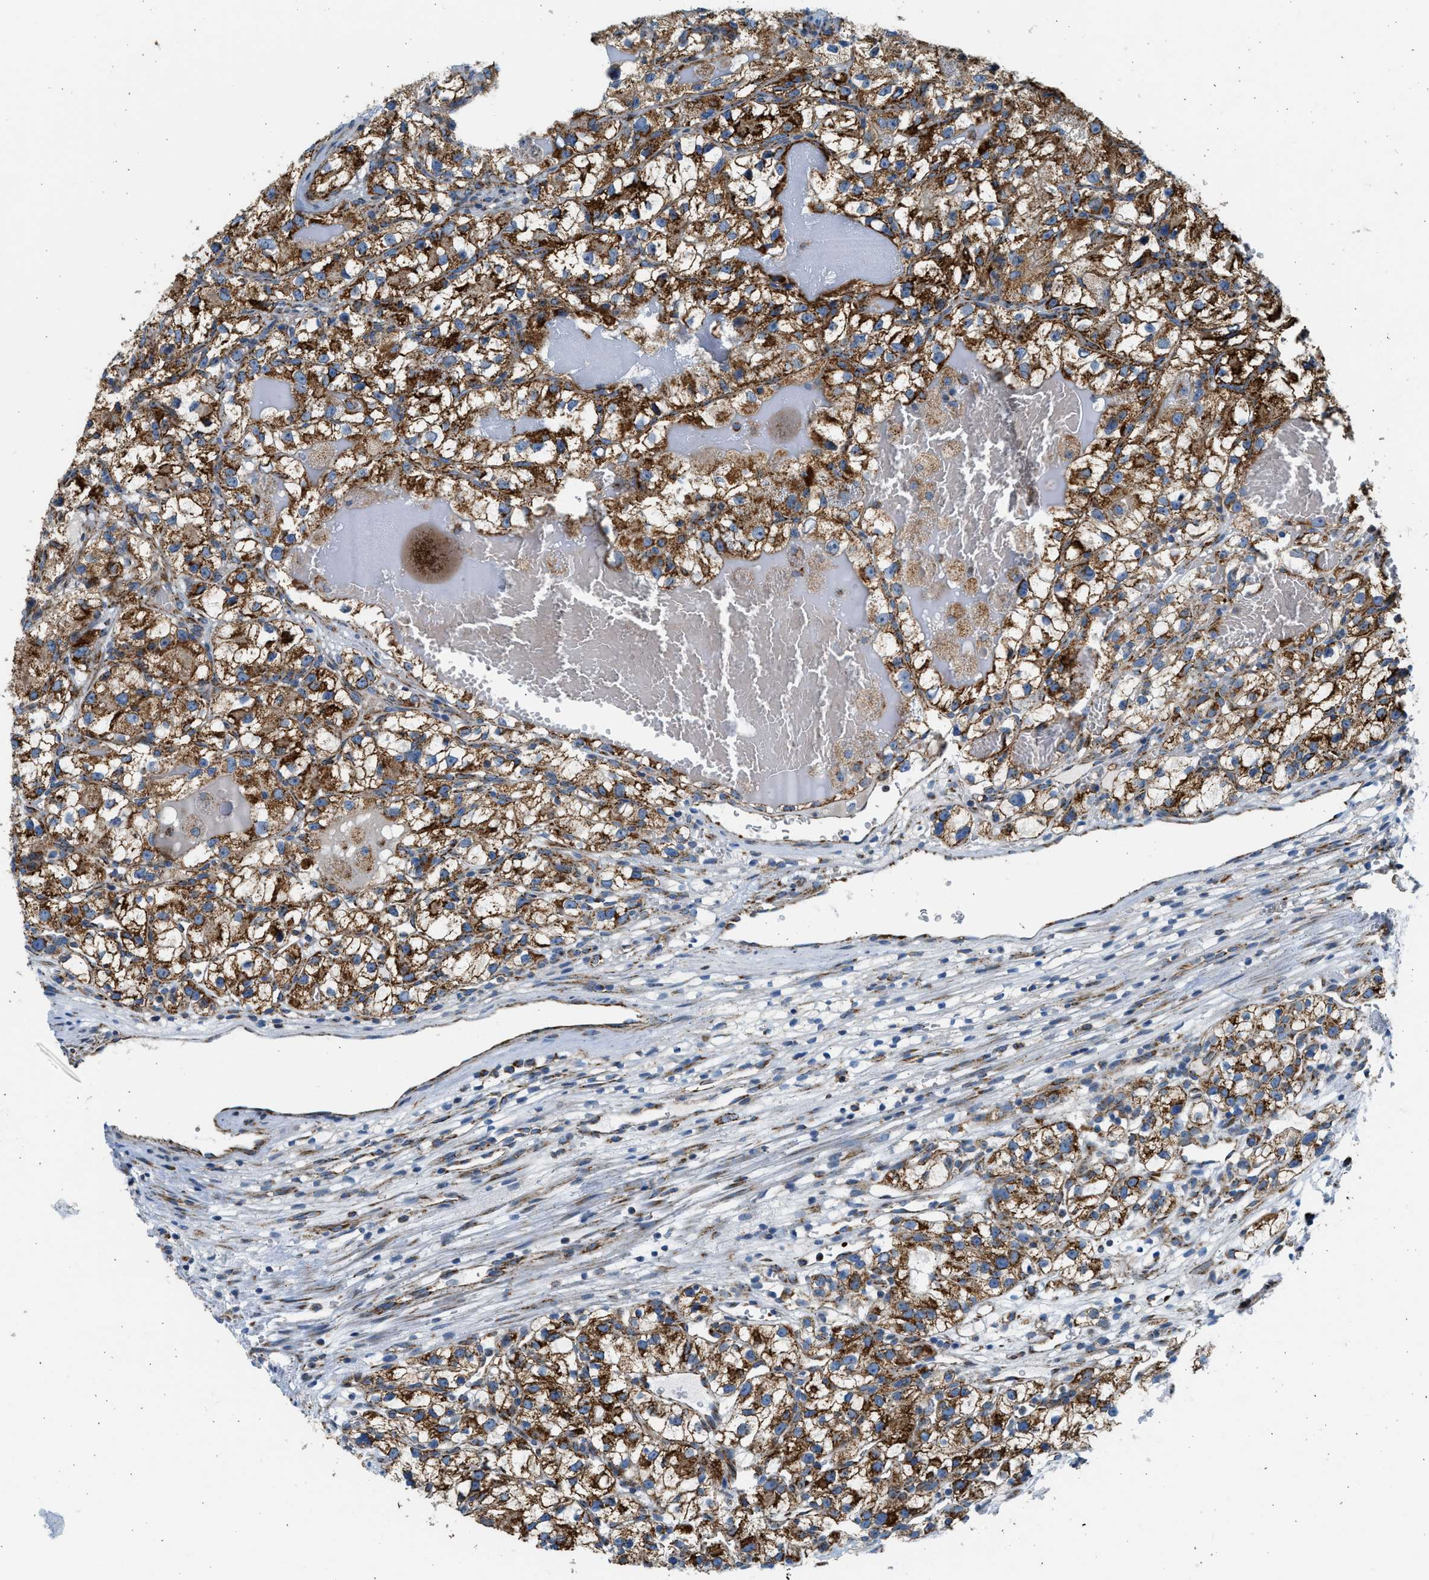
{"staining": {"intensity": "strong", "quantity": ">75%", "location": "cytoplasmic/membranous"}, "tissue": "renal cancer", "cell_type": "Tumor cells", "image_type": "cancer", "snomed": [{"axis": "morphology", "description": "Adenocarcinoma, NOS"}, {"axis": "topography", "description": "Kidney"}], "caption": "Protein positivity by immunohistochemistry (IHC) demonstrates strong cytoplasmic/membranous expression in about >75% of tumor cells in renal cancer.", "gene": "KCNMB3", "patient": {"sex": "female", "age": 57}}